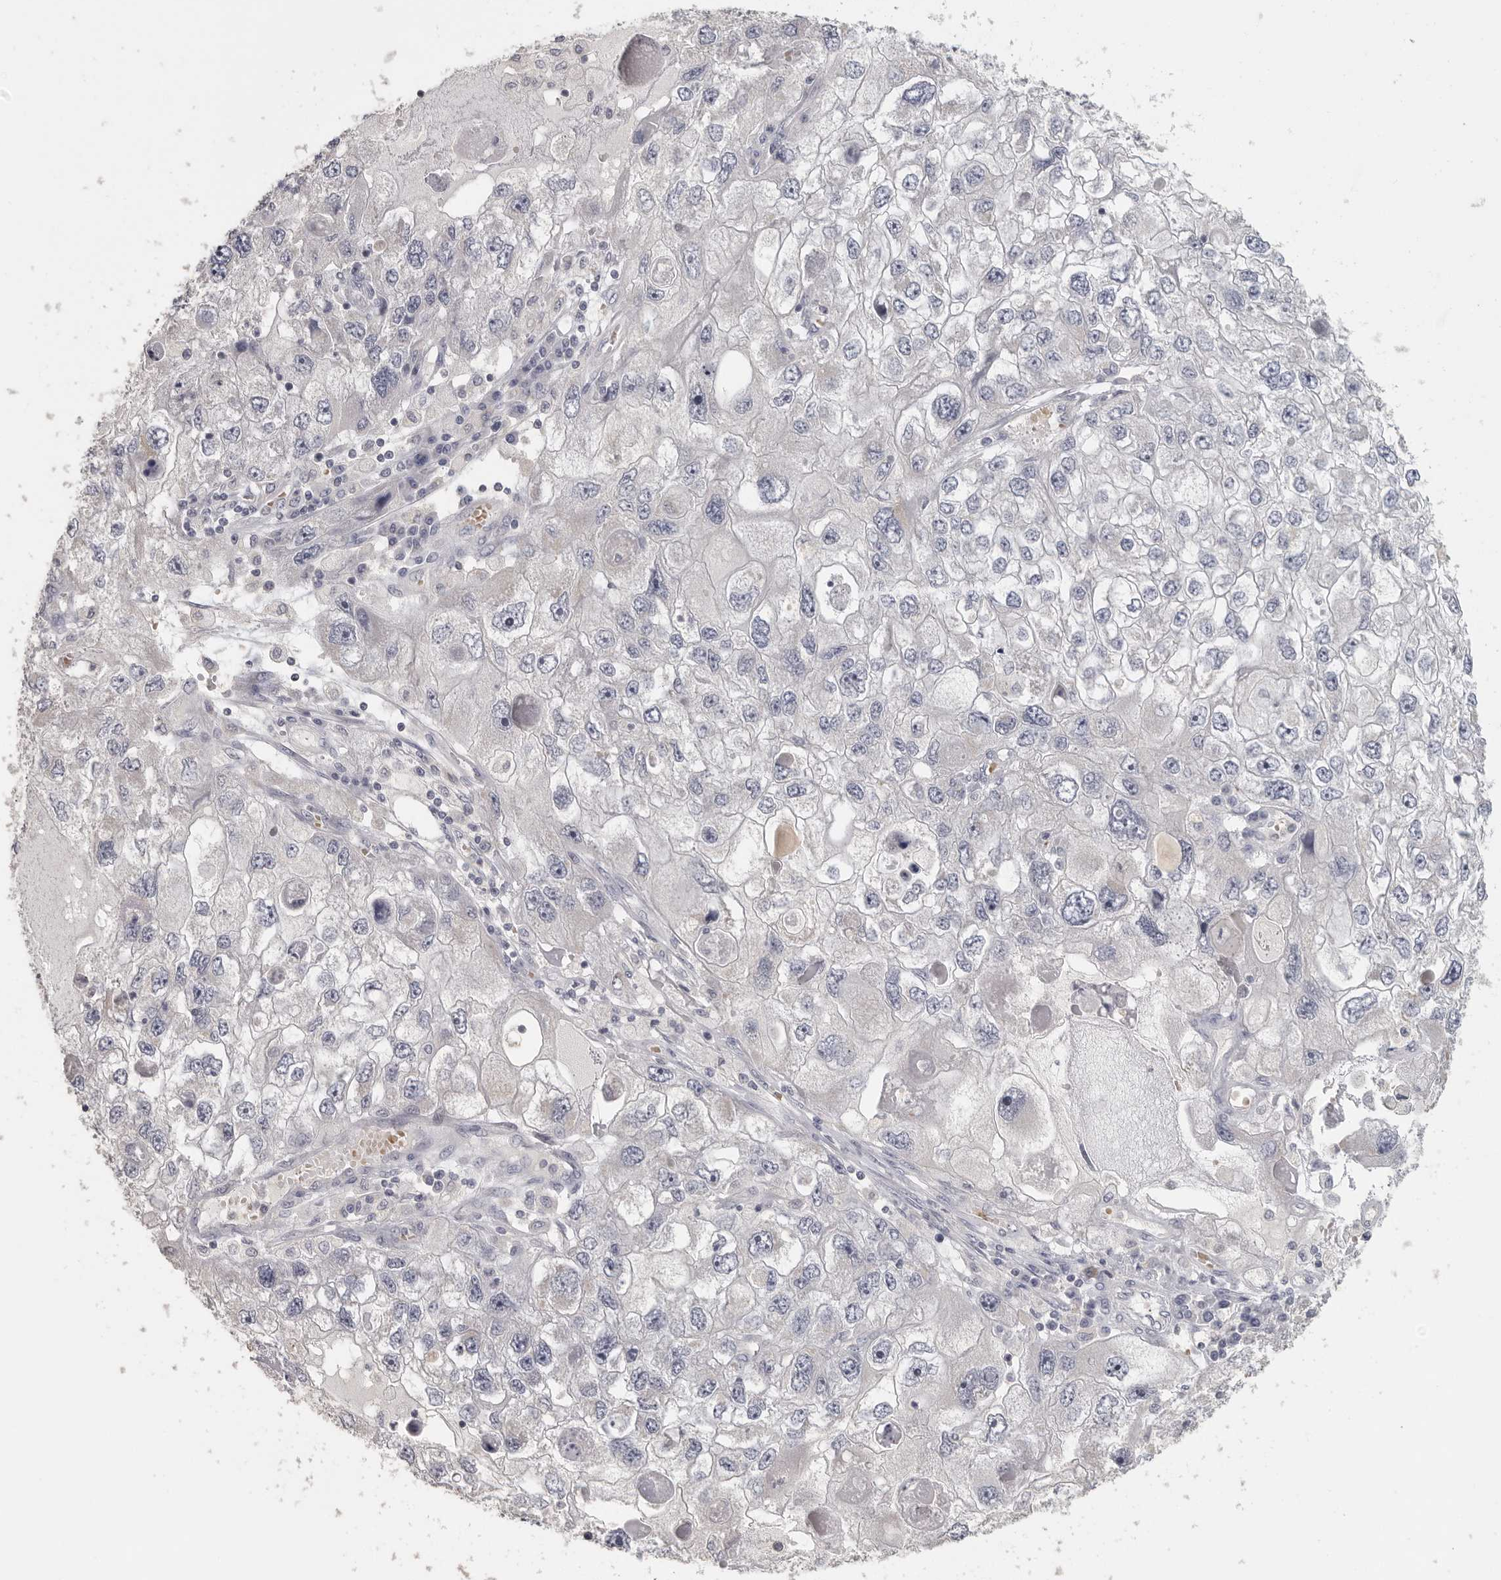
{"staining": {"intensity": "negative", "quantity": "none", "location": "none"}, "tissue": "endometrial cancer", "cell_type": "Tumor cells", "image_type": "cancer", "snomed": [{"axis": "morphology", "description": "Adenocarcinoma, NOS"}, {"axis": "topography", "description": "Endometrium"}], "caption": "An image of endometrial adenocarcinoma stained for a protein shows no brown staining in tumor cells.", "gene": "DNAJC11", "patient": {"sex": "female", "age": 49}}